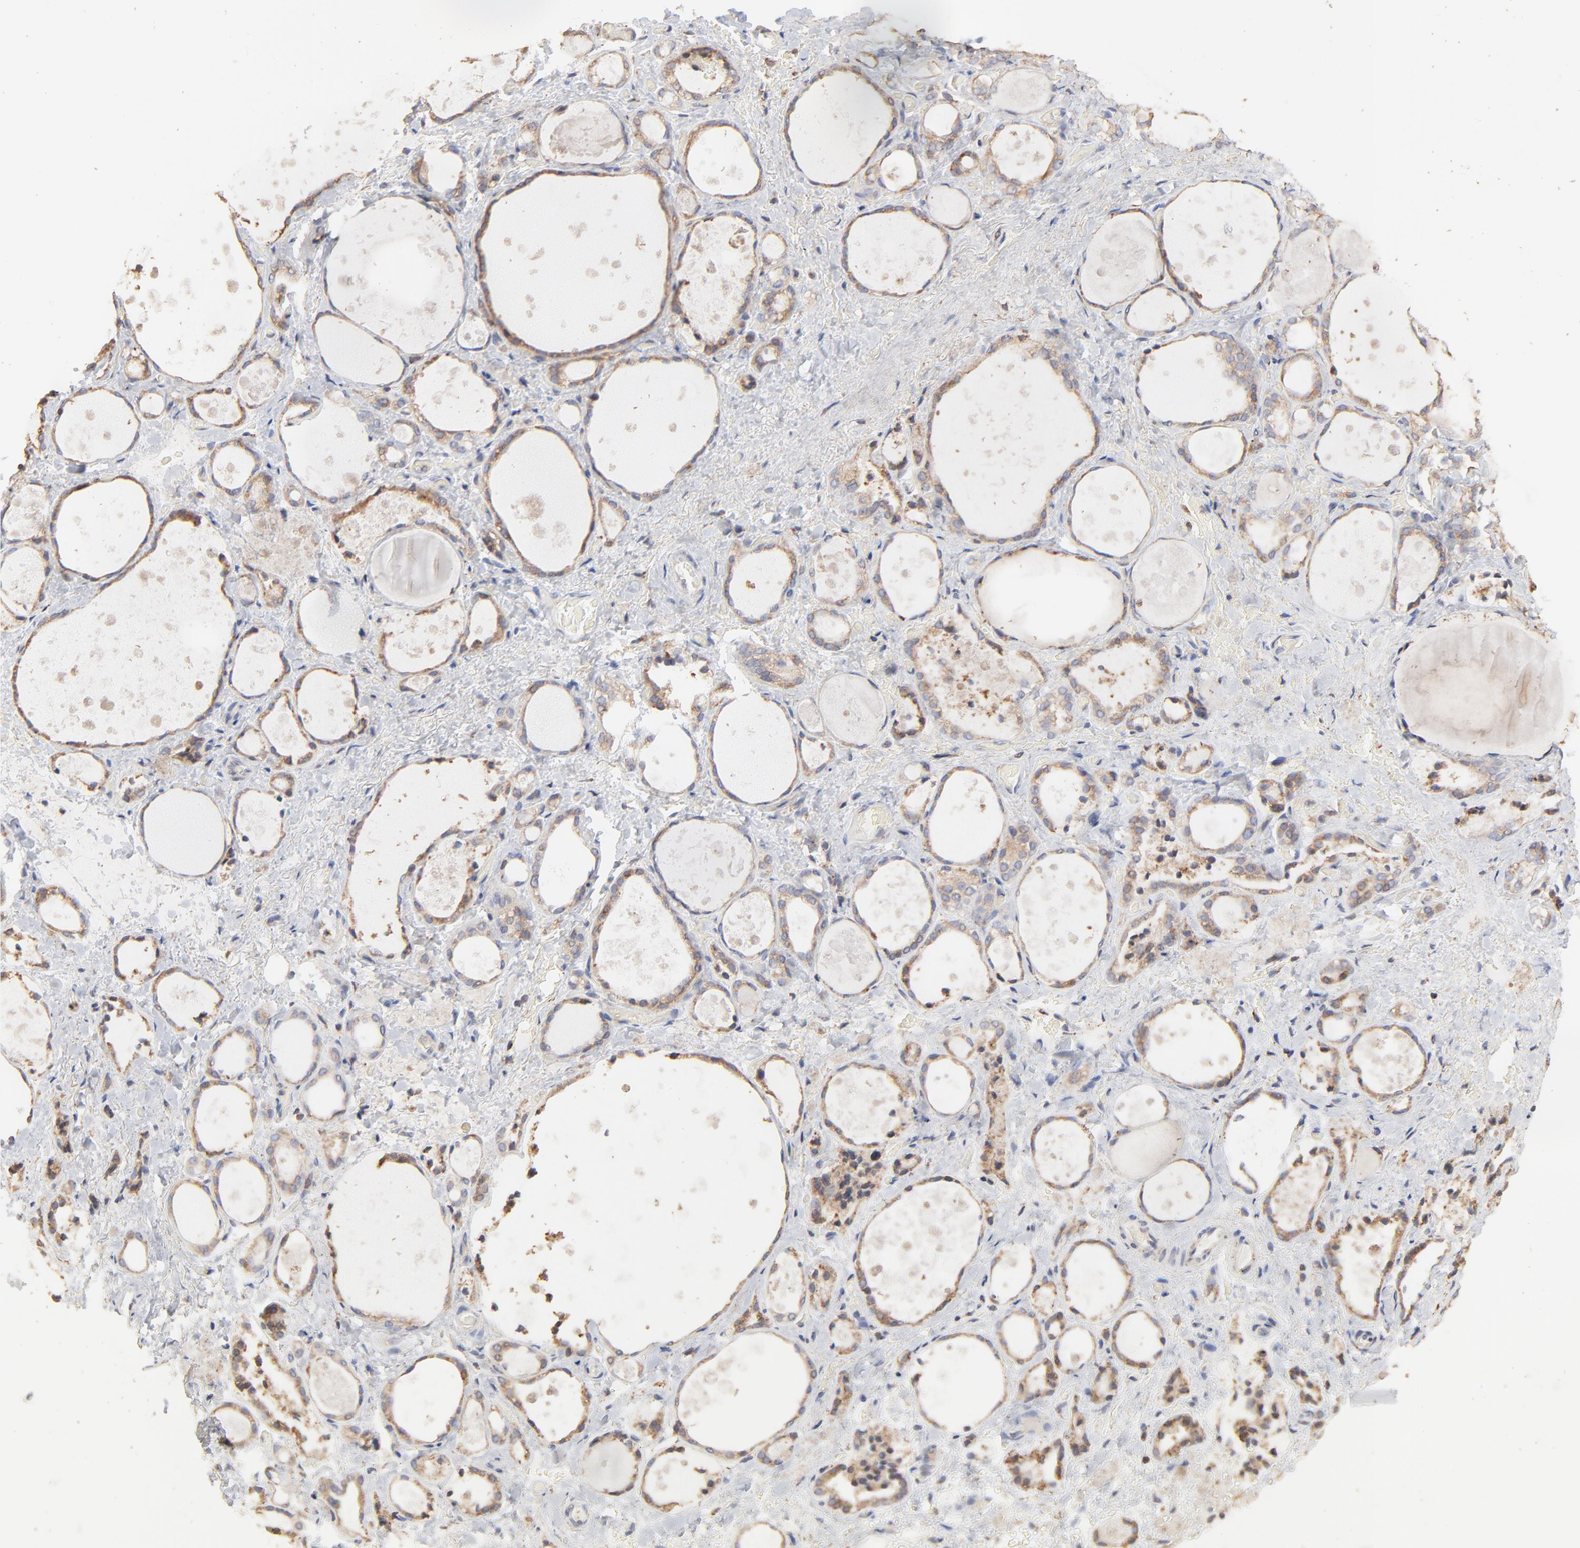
{"staining": {"intensity": "moderate", "quantity": ">75%", "location": "cytoplasmic/membranous"}, "tissue": "thyroid gland", "cell_type": "Glandular cells", "image_type": "normal", "snomed": [{"axis": "morphology", "description": "Normal tissue, NOS"}, {"axis": "topography", "description": "Thyroid gland"}], "caption": "The histopathology image exhibits staining of unremarkable thyroid gland, revealing moderate cytoplasmic/membranous protein staining (brown color) within glandular cells. (IHC, brightfield microscopy, high magnification).", "gene": "RNF213", "patient": {"sex": "female", "age": 75}}